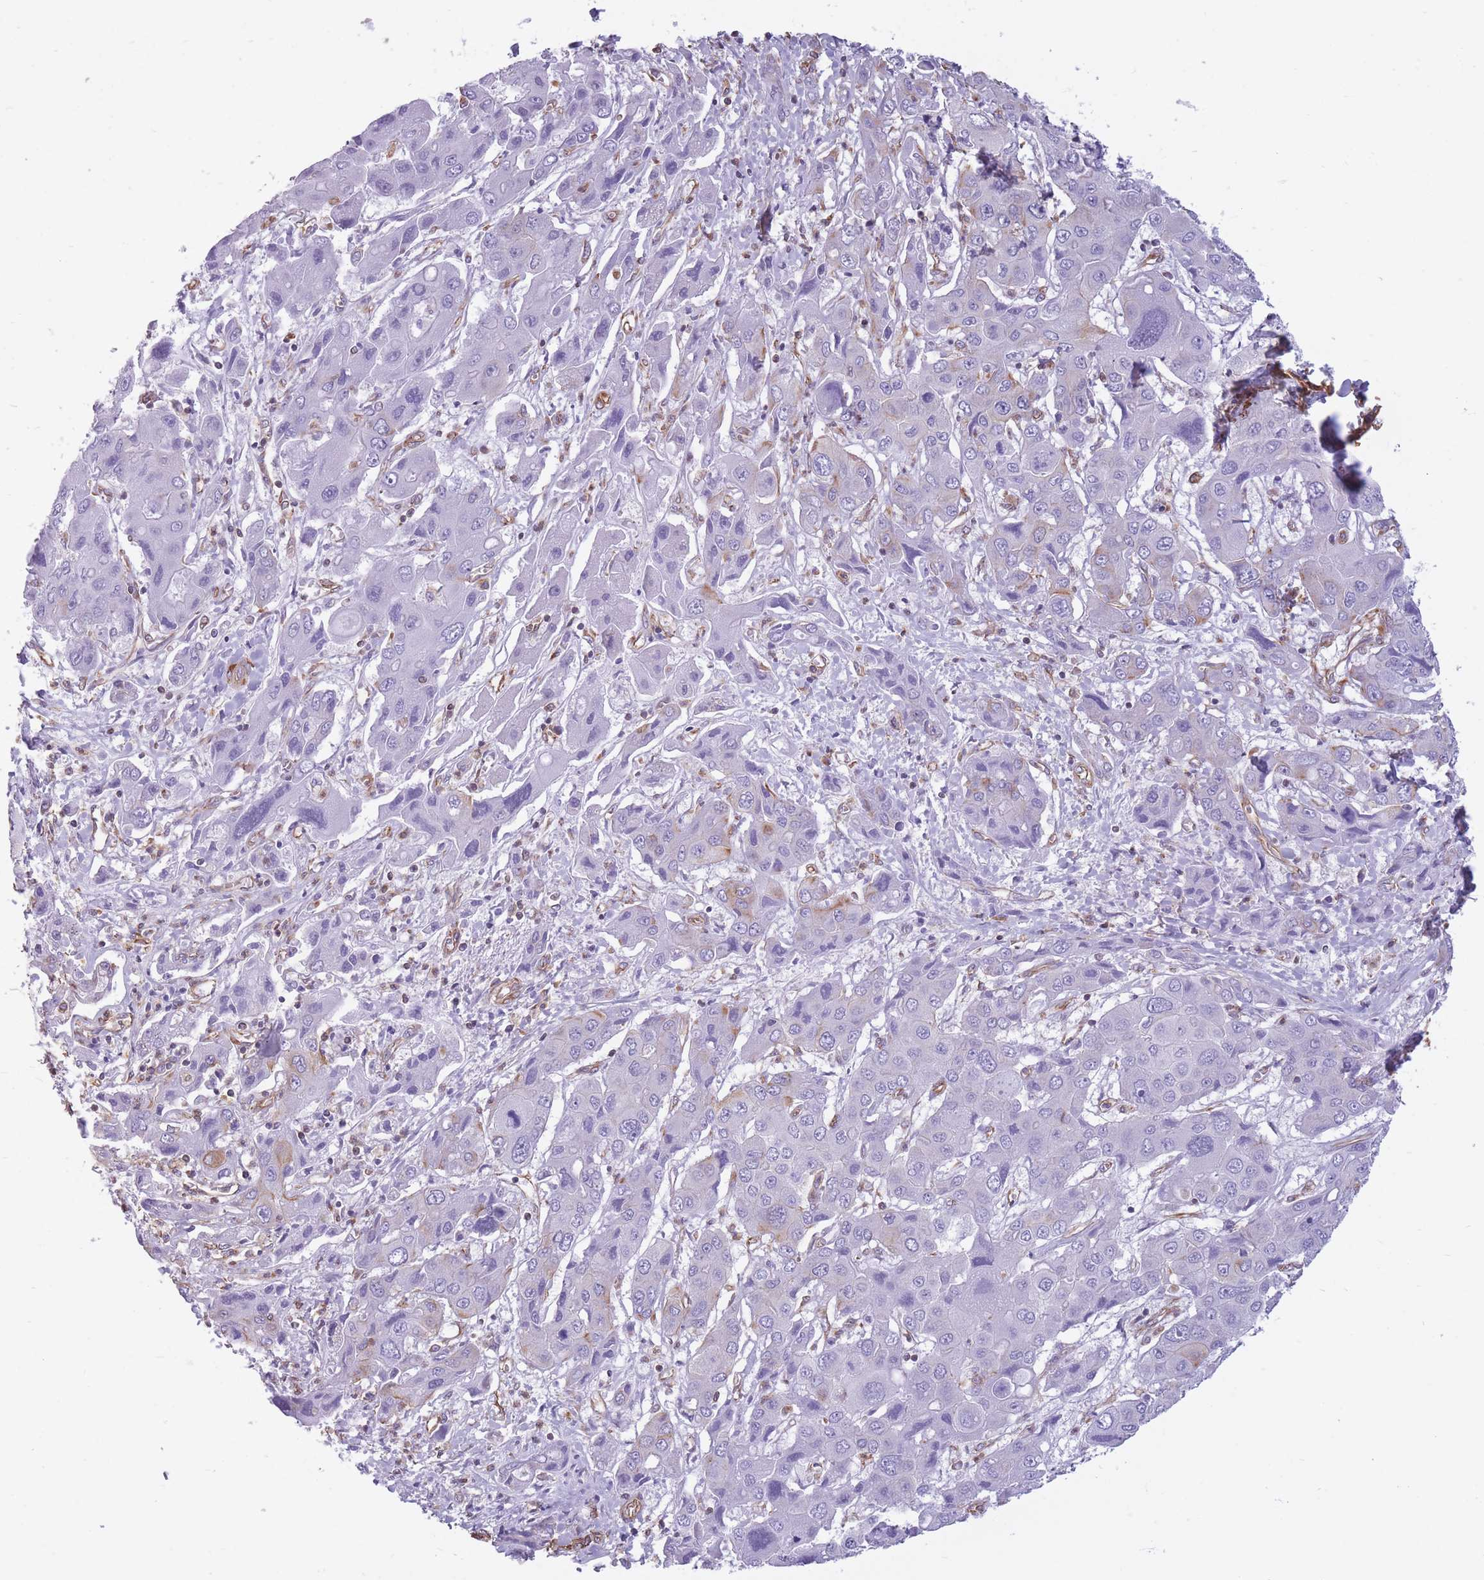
{"staining": {"intensity": "negative", "quantity": "none", "location": "none"}, "tissue": "liver cancer", "cell_type": "Tumor cells", "image_type": "cancer", "snomed": [{"axis": "morphology", "description": "Cholangiocarcinoma"}, {"axis": "topography", "description": "Liver"}], "caption": "The micrograph exhibits no significant positivity in tumor cells of cholangiocarcinoma (liver).", "gene": "ADD1", "patient": {"sex": "male", "age": 67}}